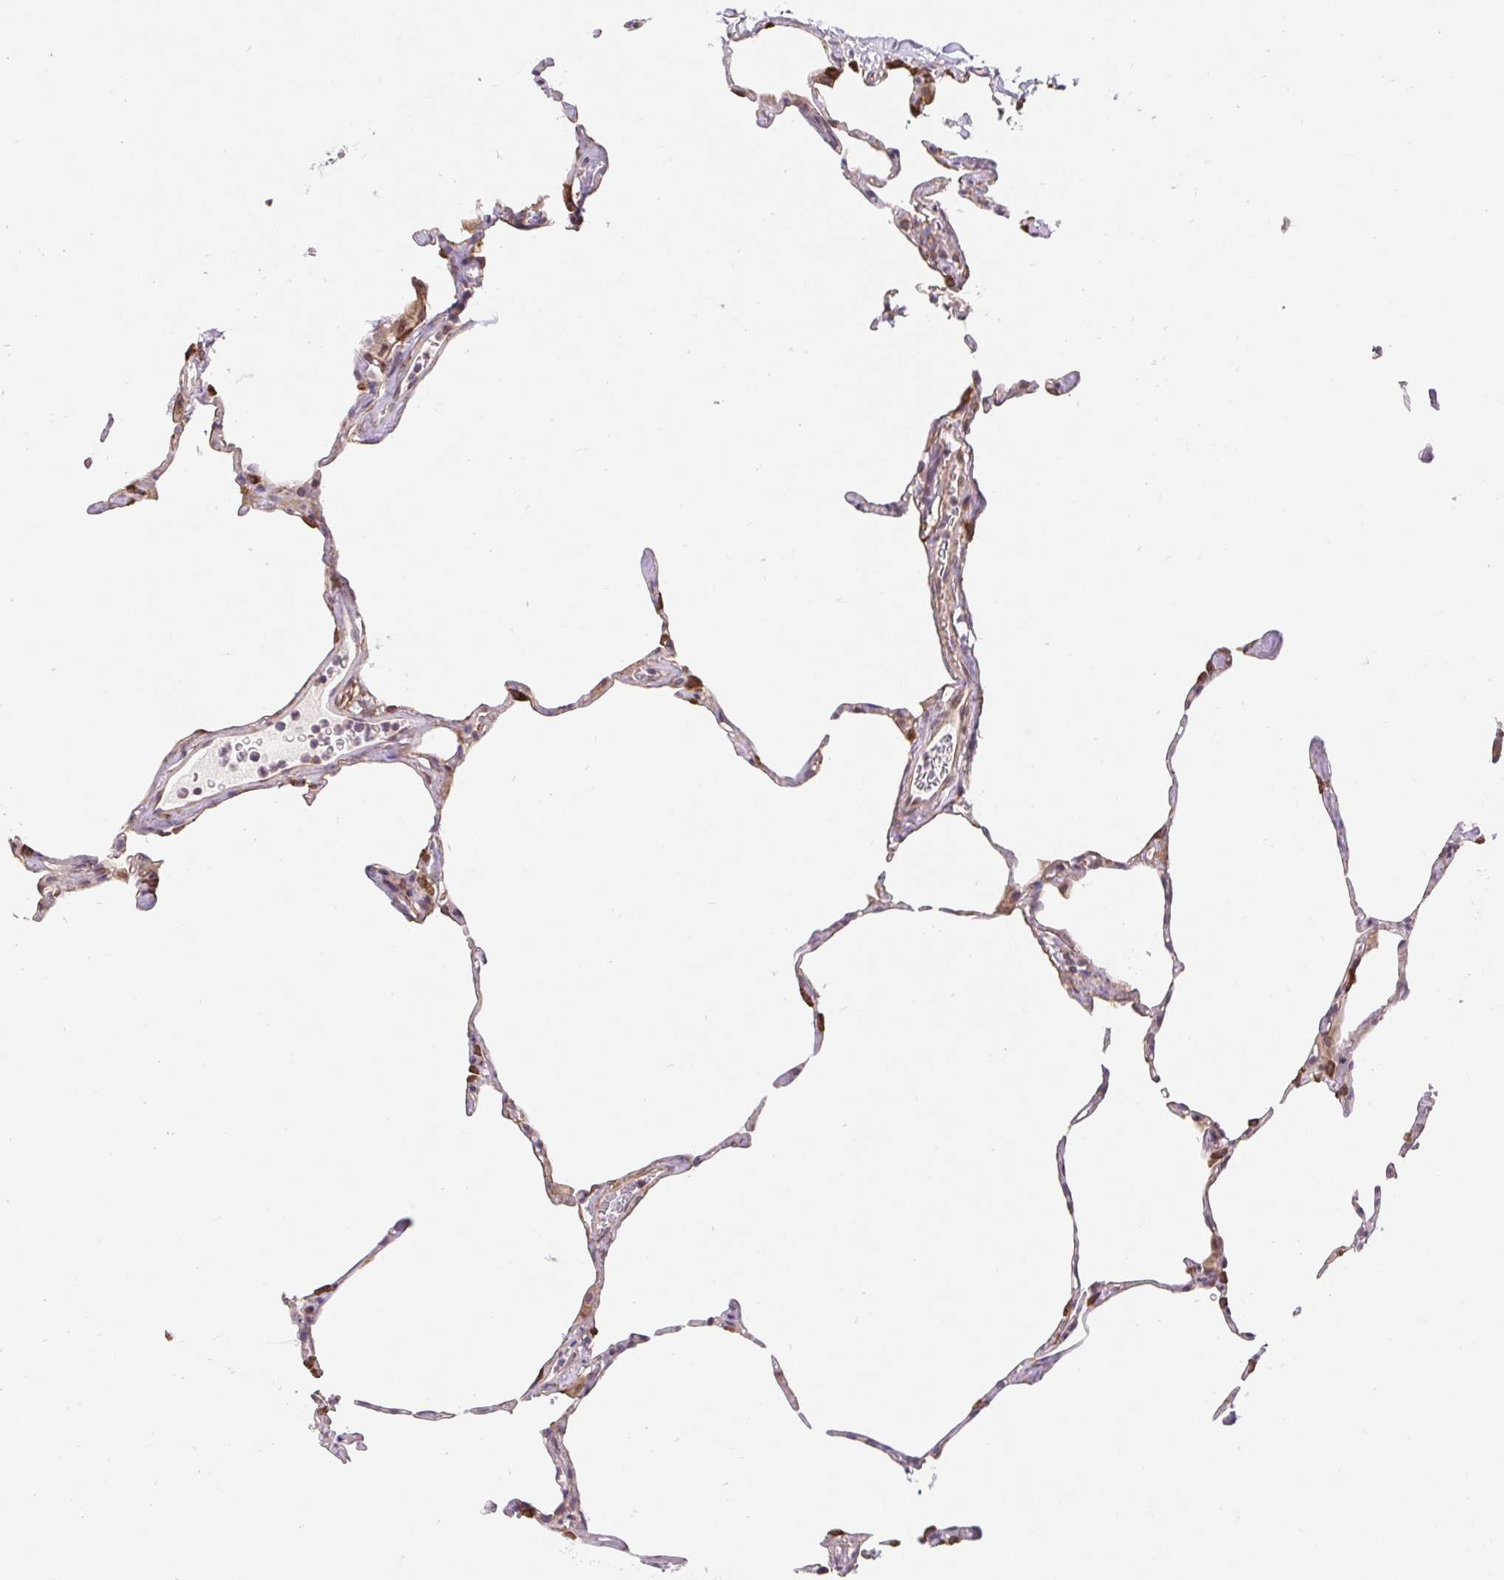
{"staining": {"intensity": "strong", "quantity": "<25%", "location": "cytoplasmic/membranous"}, "tissue": "lung", "cell_type": "Alveolar cells", "image_type": "normal", "snomed": [{"axis": "morphology", "description": "Normal tissue, NOS"}, {"axis": "topography", "description": "Lung"}], "caption": "Immunohistochemistry (IHC) photomicrograph of unremarkable lung: lung stained using immunohistochemistry shows medium levels of strong protein expression localized specifically in the cytoplasmic/membranous of alveolar cells, appearing as a cytoplasmic/membranous brown color.", "gene": "LYPD5", "patient": {"sex": "male", "age": 65}}